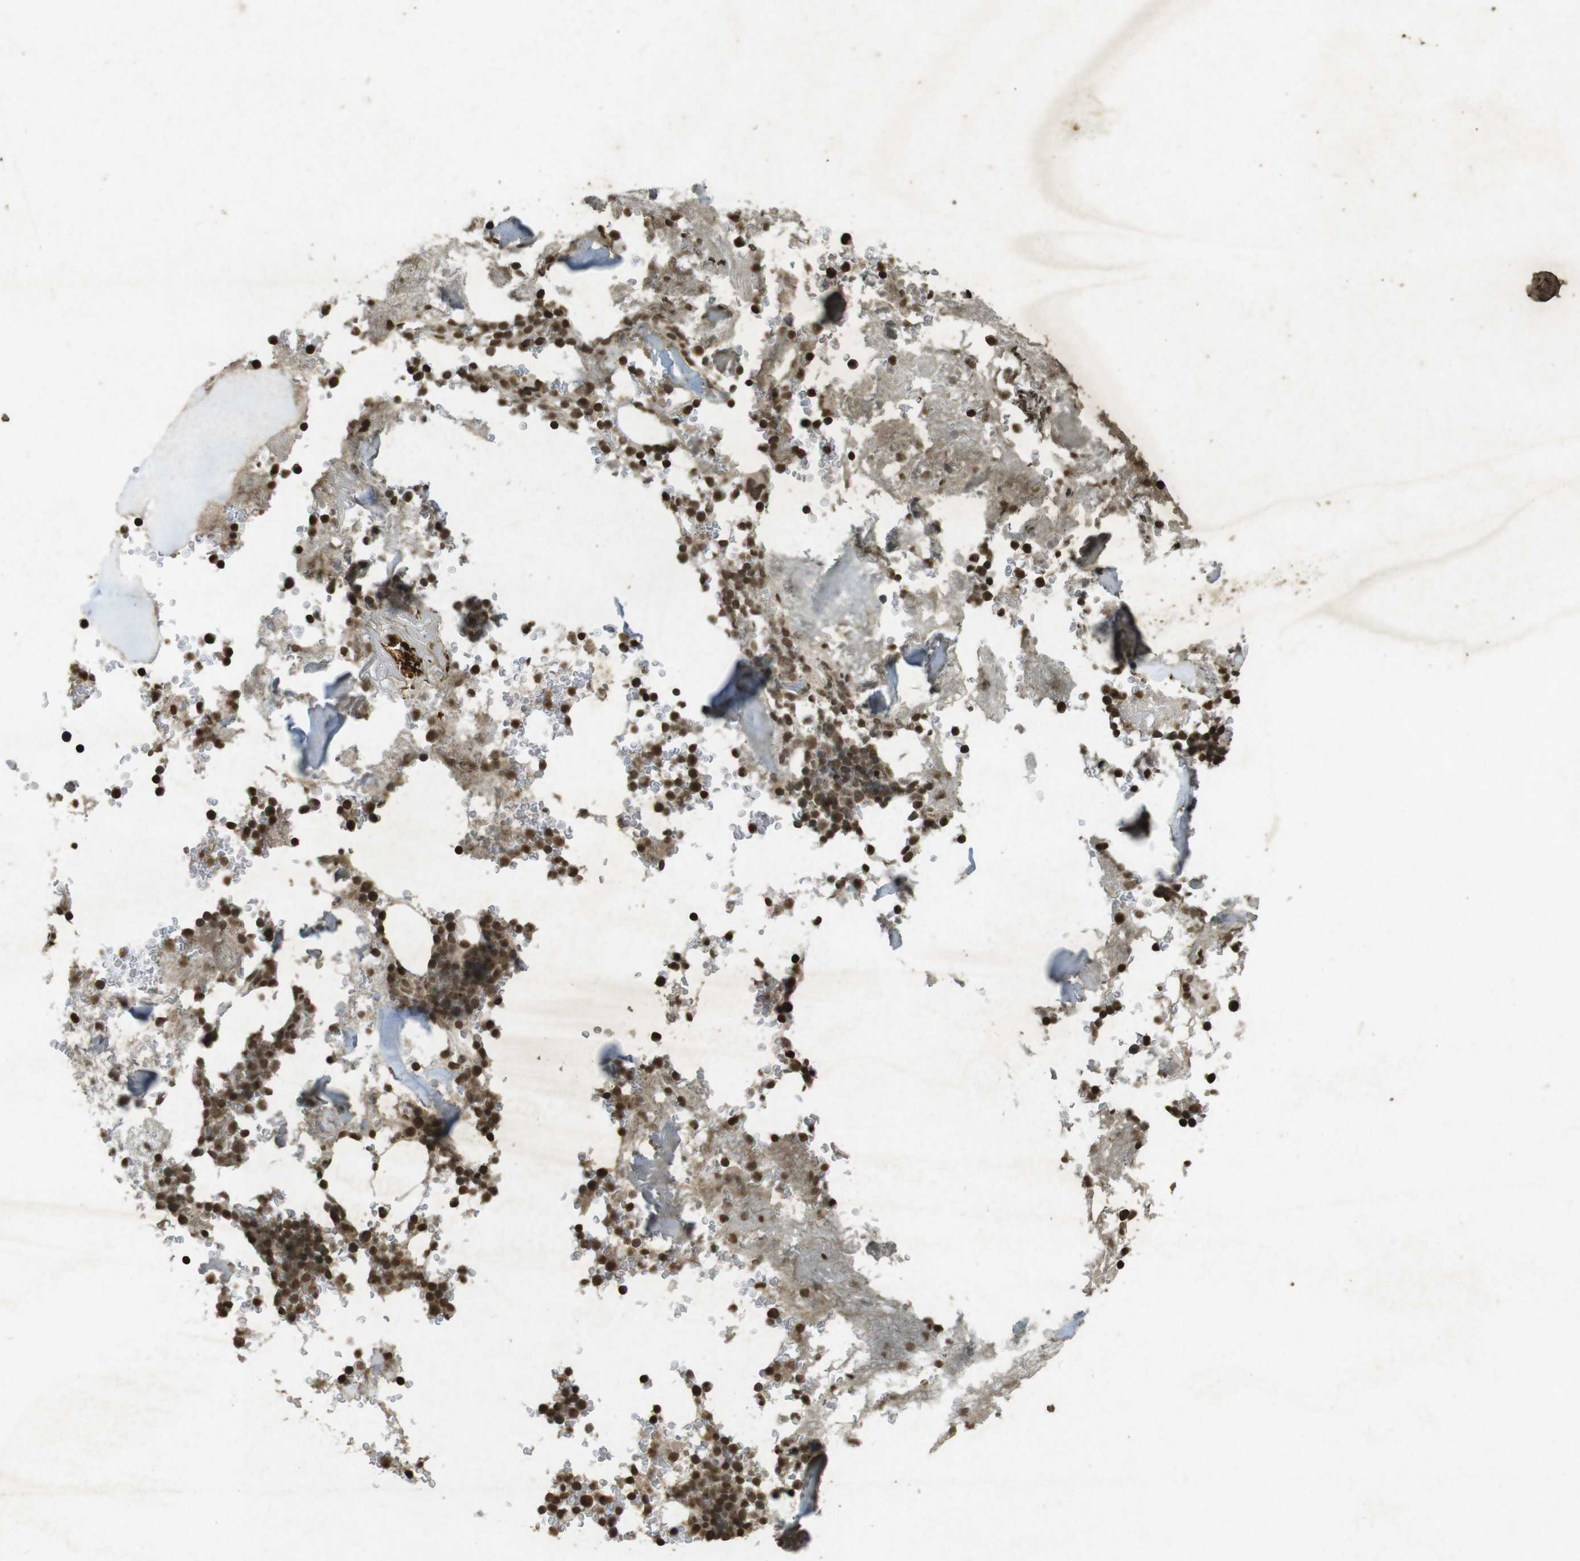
{"staining": {"intensity": "strong", "quantity": ">75%", "location": "nuclear"}, "tissue": "bone marrow", "cell_type": "Hematopoietic cells", "image_type": "normal", "snomed": [{"axis": "morphology", "description": "Normal tissue, NOS"}, {"axis": "topography", "description": "Bone marrow"}], "caption": "High-magnification brightfield microscopy of normal bone marrow stained with DAB (3,3'-diaminobenzidine) (brown) and counterstained with hematoxylin (blue). hematopoietic cells exhibit strong nuclear expression is identified in about>75% of cells.", "gene": "ORC4", "patient": {"sex": "male"}}